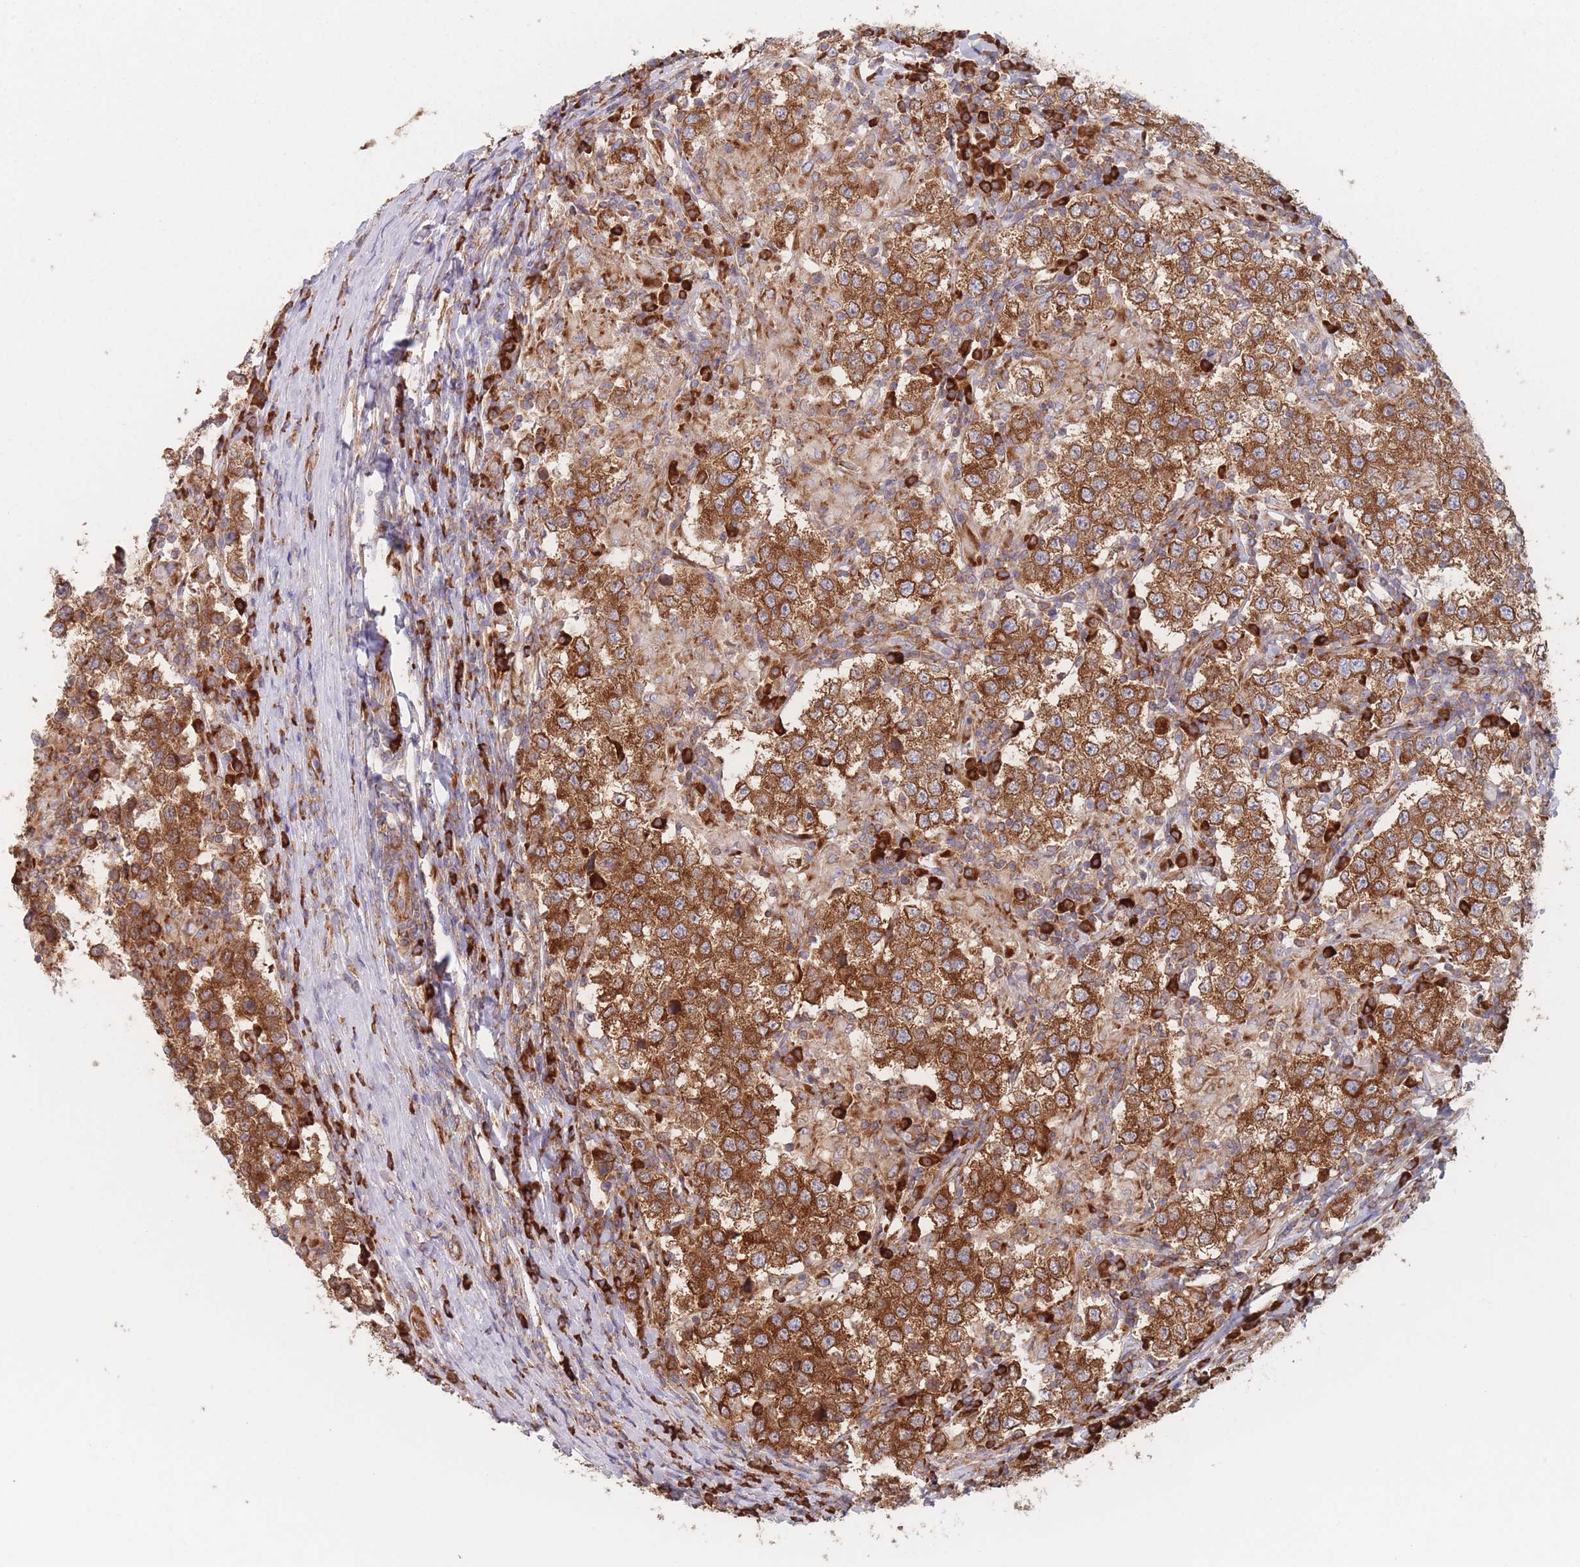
{"staining": {"intensity": "moderate", "quantity": ">75%", "location": "cytoplasmic/membranous"}, "tissue": "testis cancer", "cell_type": "Tumor cells", "image_type": "cancer", "snomed": [{"axis": "morphology", "description": "Seminoma, NOS"}, {"axis": "morphology", "description": "Carcinoma, Embryonal, NOS"}, {"axis": "topography", "description": "Testis"}], "caption": "Human testis cancer (embryonal carcinoma) stained with a brown dye displays moderate cytoplasmic/membranous positive staining in approximately >75% of tumor cells.", "gene": "EEF1B2", "patient": {"sex": "male", "age": 41}}